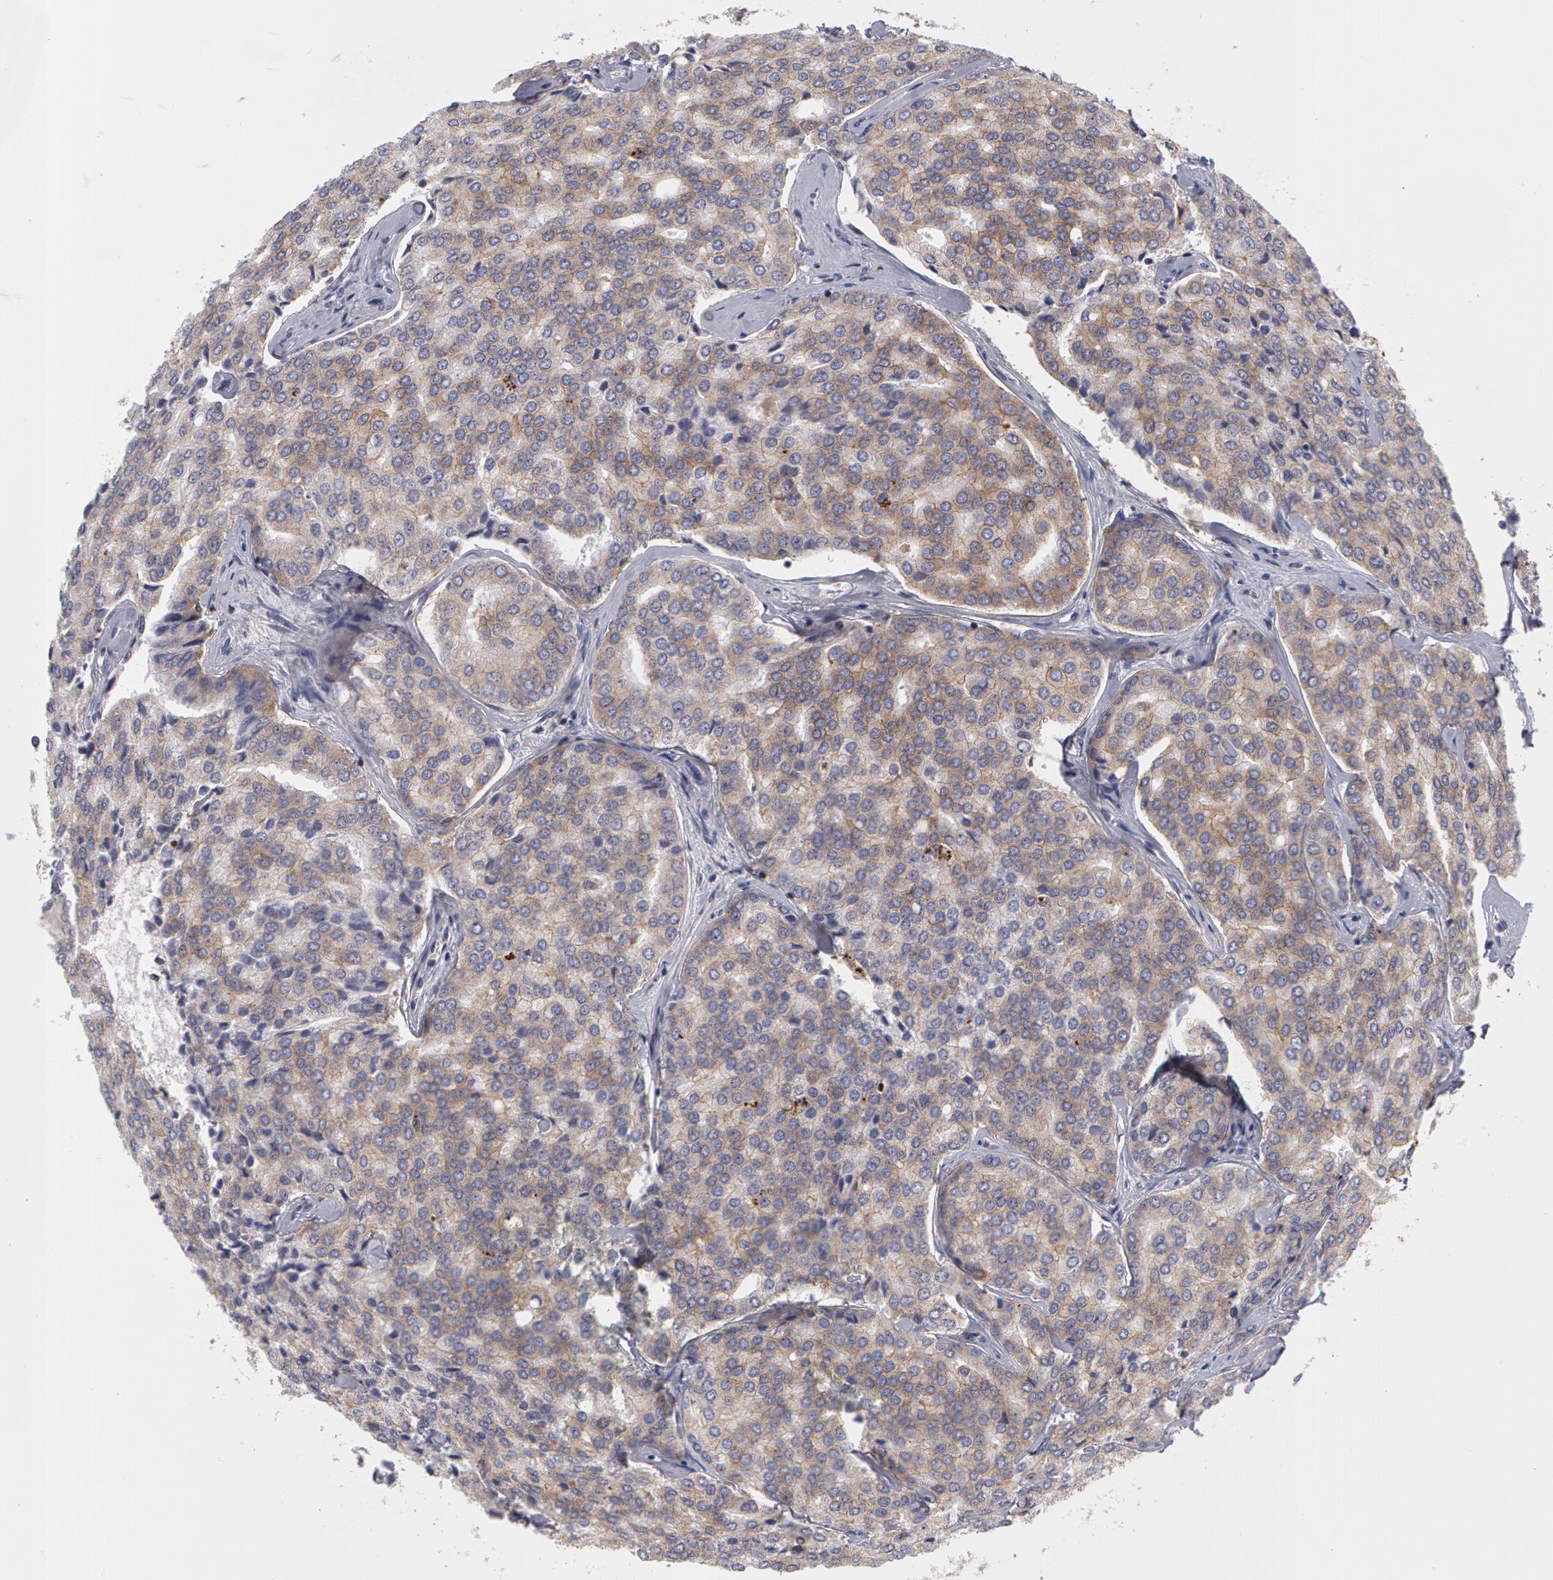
{"staining": {"intensity": "moderate", "quantity": ">75%", "location": "cytoplasmic/membranous"}, "tissue": "prostate cancer", "cell_type": "Tumor cells", "image_type": "cancer", "snomed": [{"axis": "morphology", "description": "Adenocarcinoma, High grade"}, {"axis": "topography", "description": "Prostate"}], "caption": "Protein analysis of prostate adenocarcinoma (high-grade) tissue displays moderate cytoplasmic/membranous staining in about >75% of tumor cells.", "gene": "ERBB2", "patient": {"sex": "male", "age": 64}}